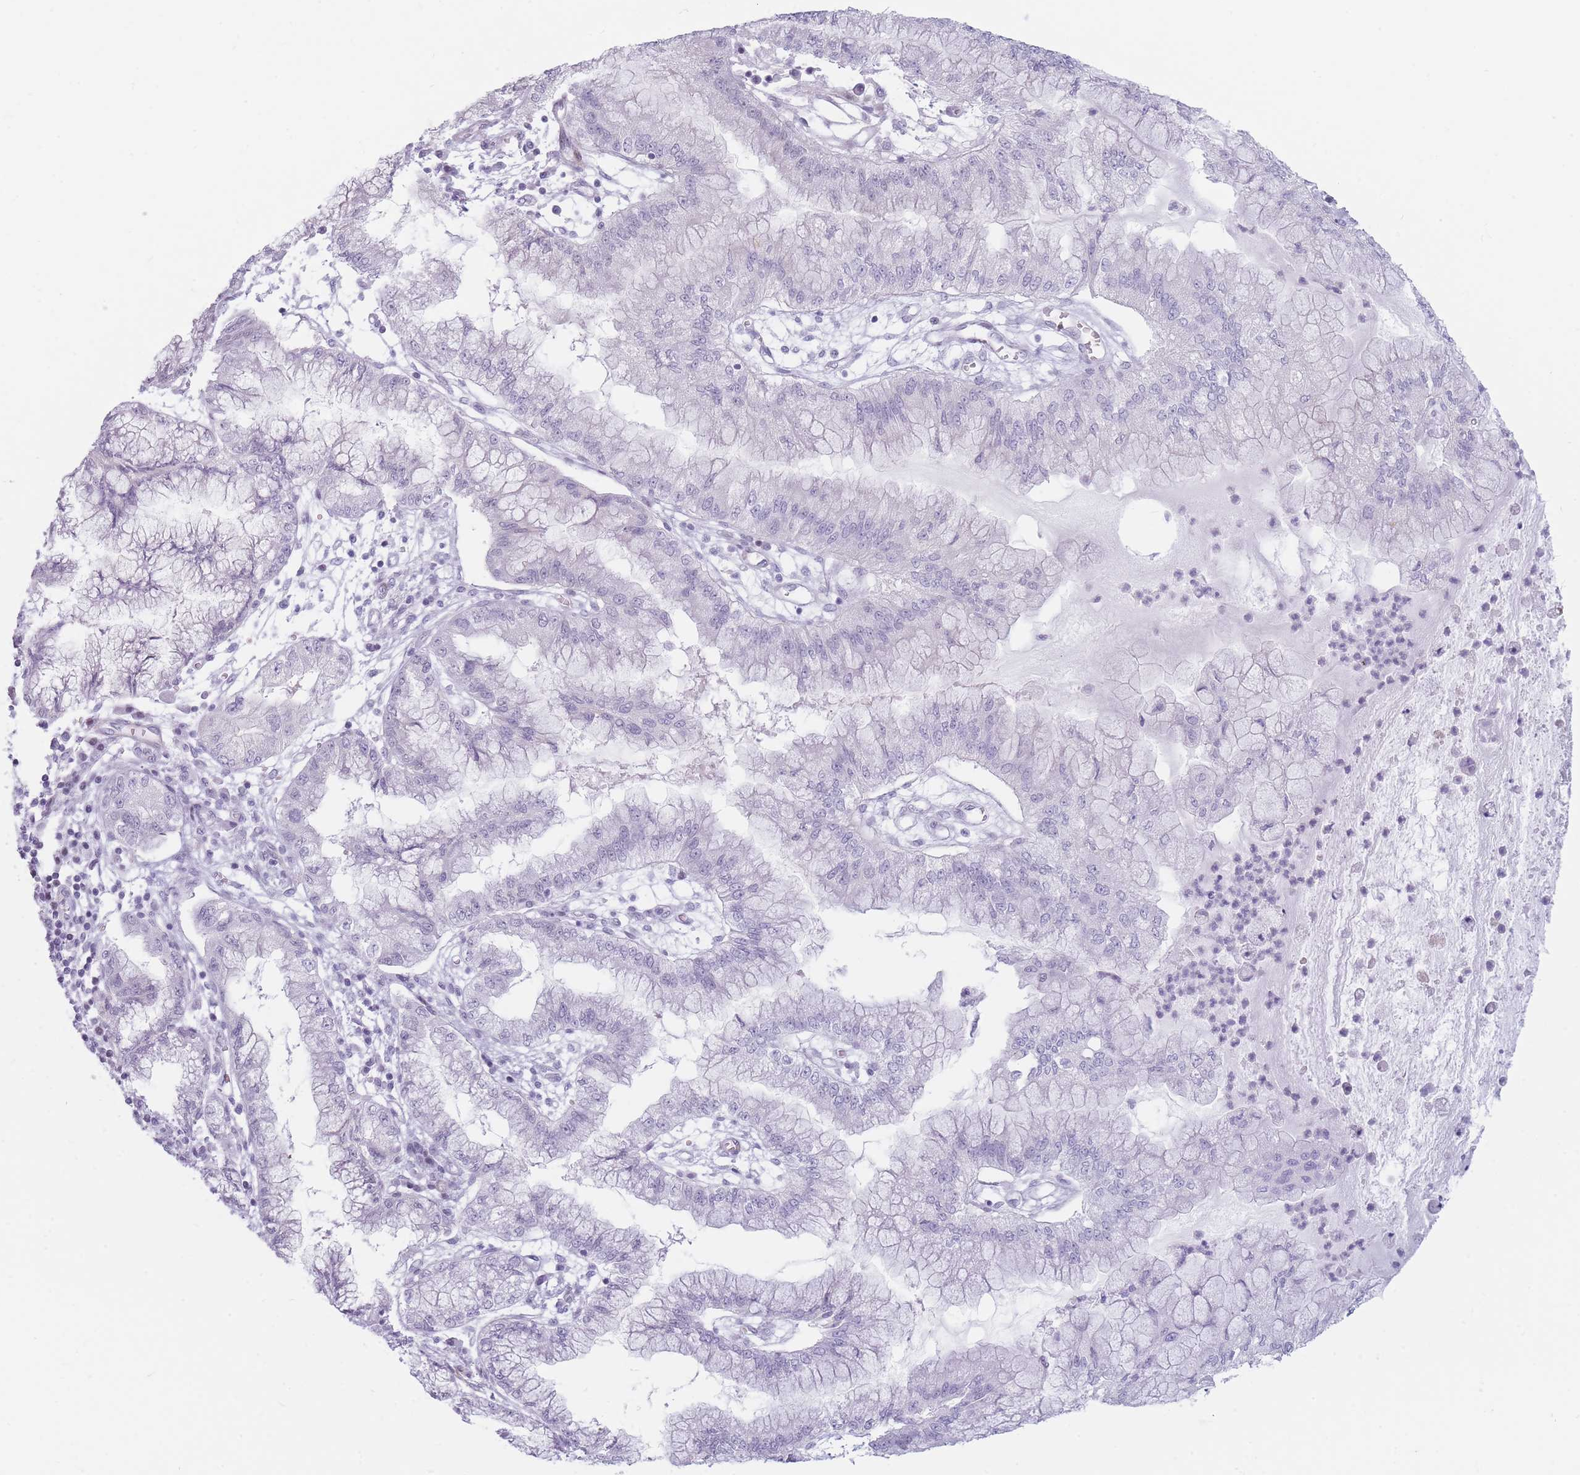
{"staining": {"intensity": "negative", "quantity": "none", "location": "none"}, "tissue": "pancreatic cancer", "cell_type": "Tumor cells", "image_type": "cancer", "snomed": [{"axis": "morphology", "description": "Adenocarcinoma, NOS"}, {"axis": "topography", "description": "Pancreas"}], "caption": "Immunohistochemistry of human adenocarcinoma (pancreatic) shows no expression in tumor cells. (Stains: DAB (3,3'-diaminobenzidine) immunohistochemistry with hematoxylin counter stain, Microscopy: brightfield microscopy at high magnification).", "gene": "IFNA6", "patient": {"sex": "male", "age": 73}}